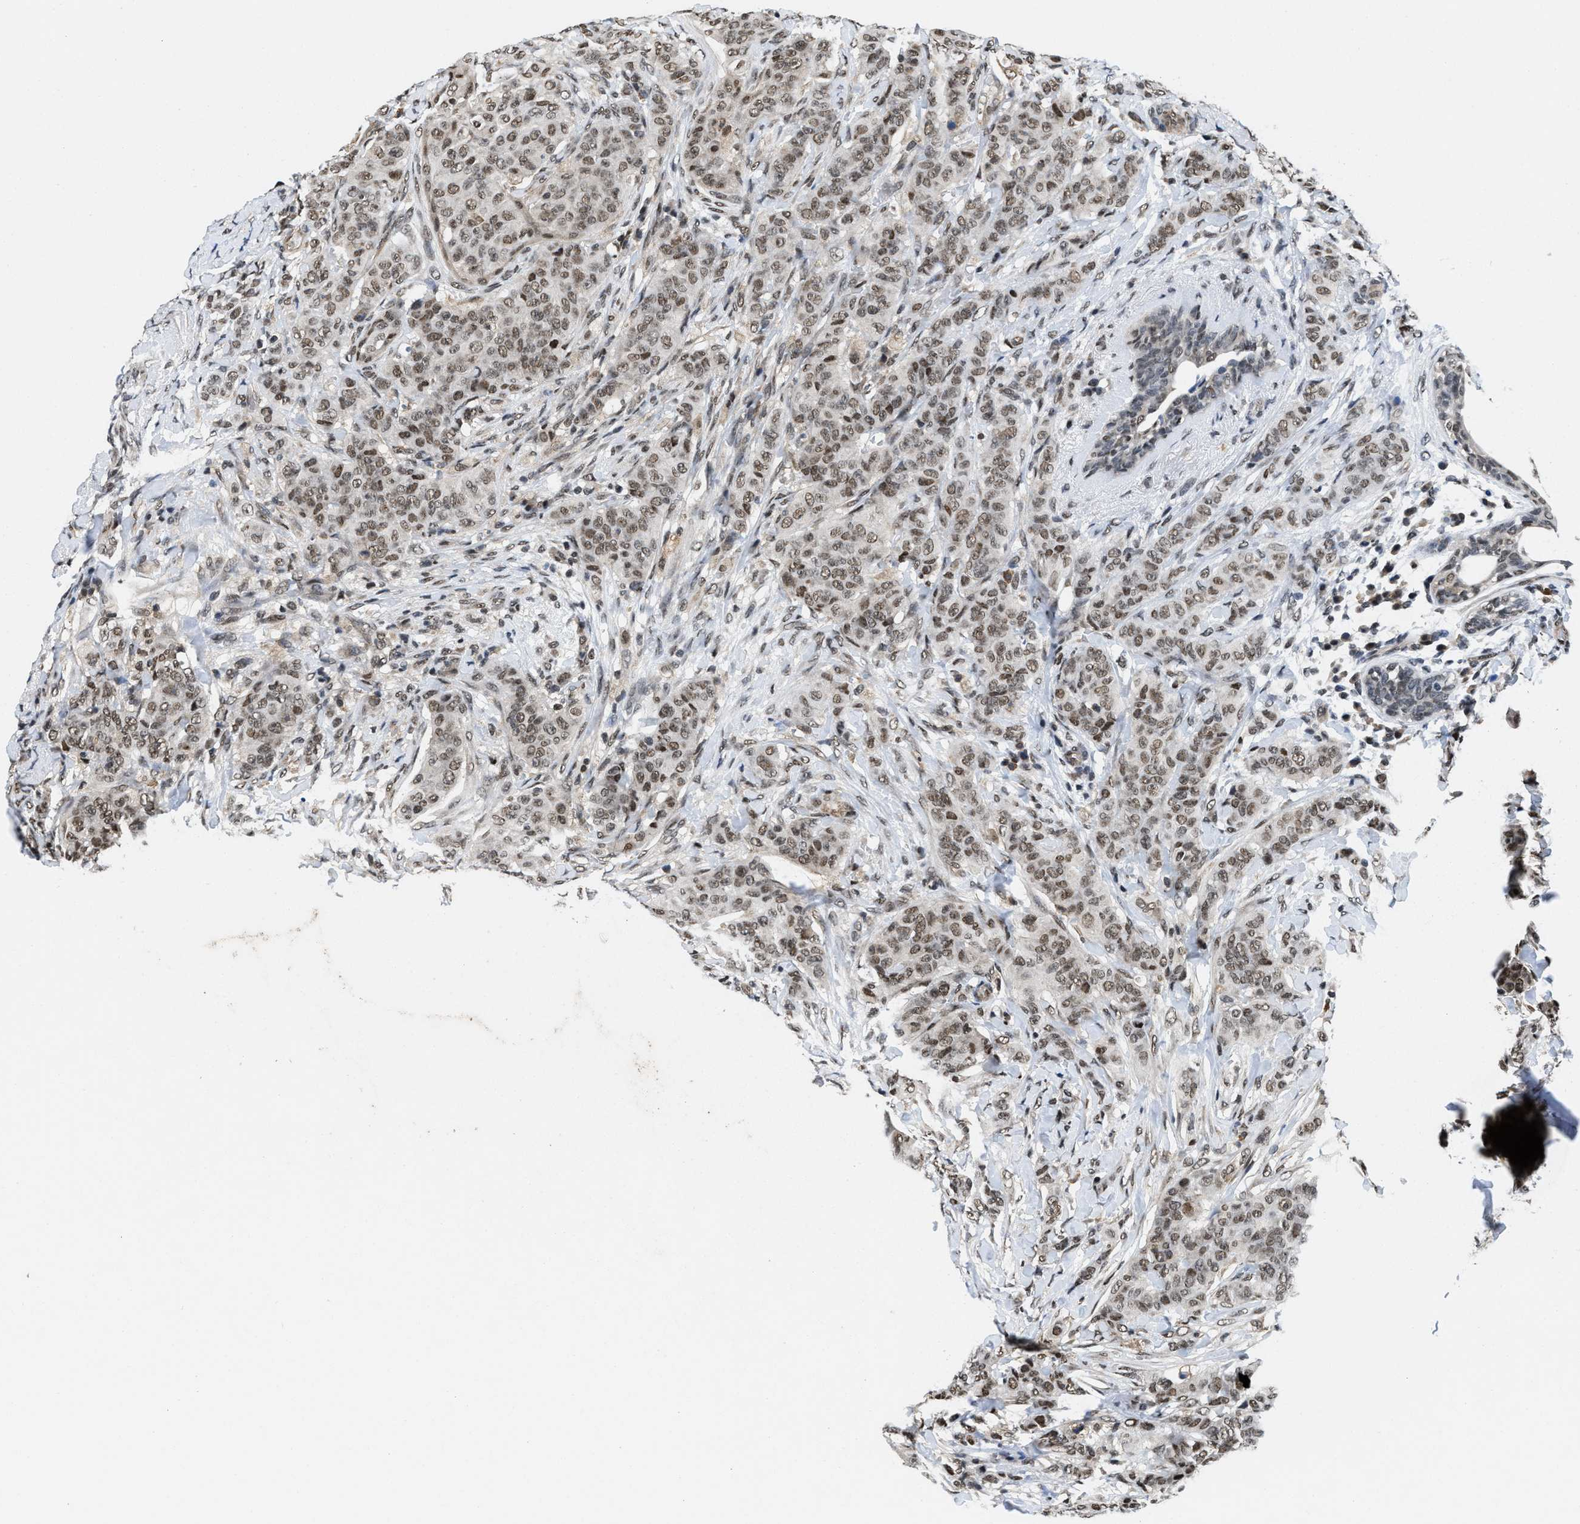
{"staining": {"intensity": "weak", "quantity": ">75%", "location": "nuclear"}, "tissue": "breast cancer", "cell_type": "Tumor cells", "image_type": "cancer", "snomed": [{"axis": "morphology", "description": "Normal tissue, NOS"}, {"axis": "morphology", "description": "Duct carcinoma"}, {"axis": "topography", "description": "Breast"}], "caption": "Immunohistochemistry (IHC) staining of breast infiltrating ductal carcinoma, which displays low levels of weak nuclear positivity in about >75% of tumor cells indicating weak nuclear protein expression. The staining was performed using DAB (3,3'-diaminobenzidine) (brown) for protein detection and nuclei were counterstained in hematoxylin (blue).", "gene": "SAFB", "patient": {"sex": "female", "age": 40}}